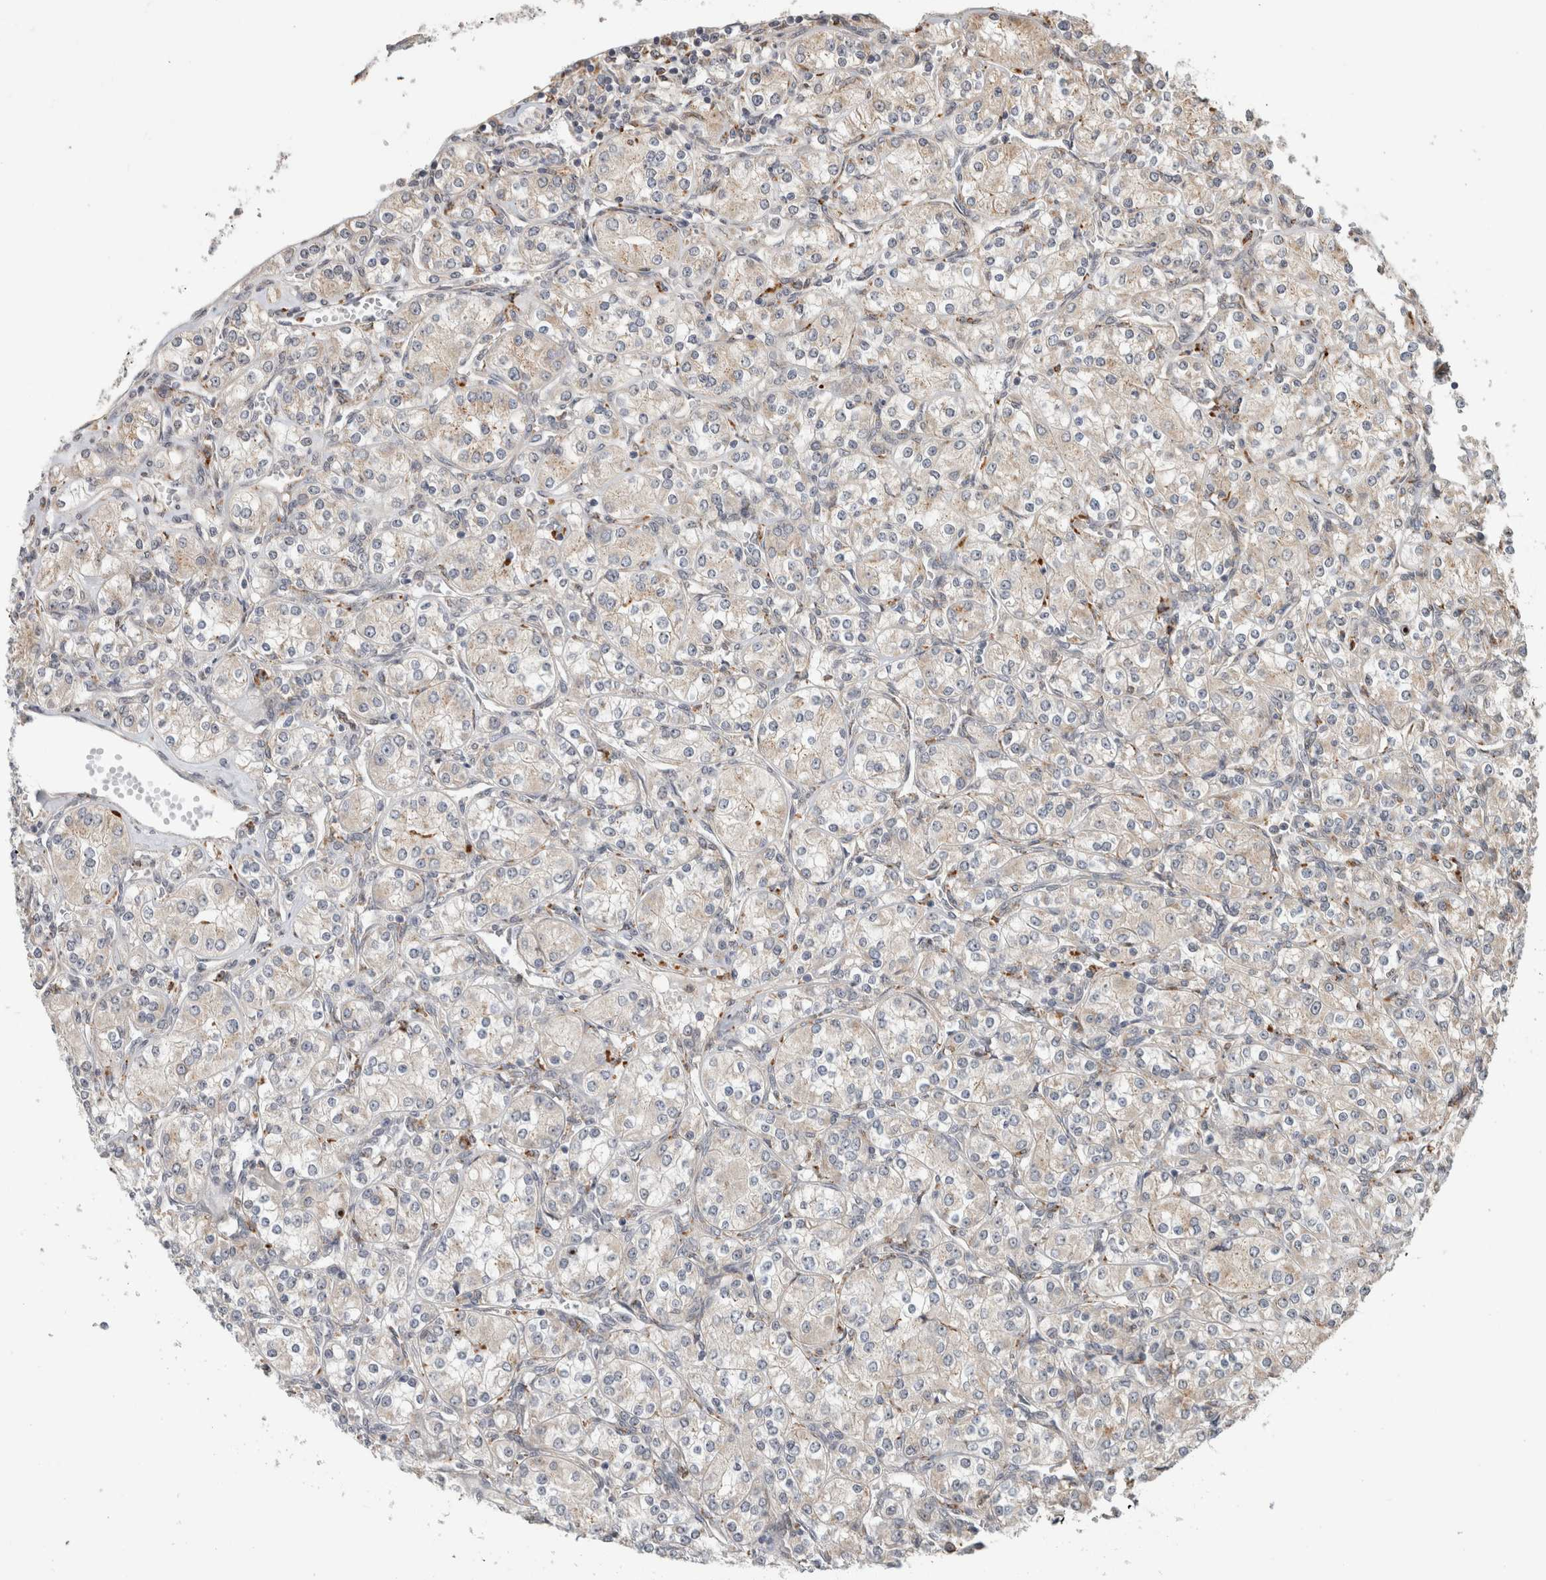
{"staining": {"intensity": "weak", "quantity": "<25%", "location": "cytoplasmic/membranous"}, "tissue": "renal cancer", "cell_type": "Tumor cells", "image_type": "cancer", "snomed": [{"axis": "morphology", "description": "Adenocarcinoma, NOS"}, {"axis": "topography", "description": "Kidney"}], "caption": "Immunohistochemistry histopathology image of renal cancer (adenocarcinoma) stained for a protein (brown), which reveals no expression in tumor cells.", "gene": "NAB2", "patient": {"sex": "male", "age": 77}}